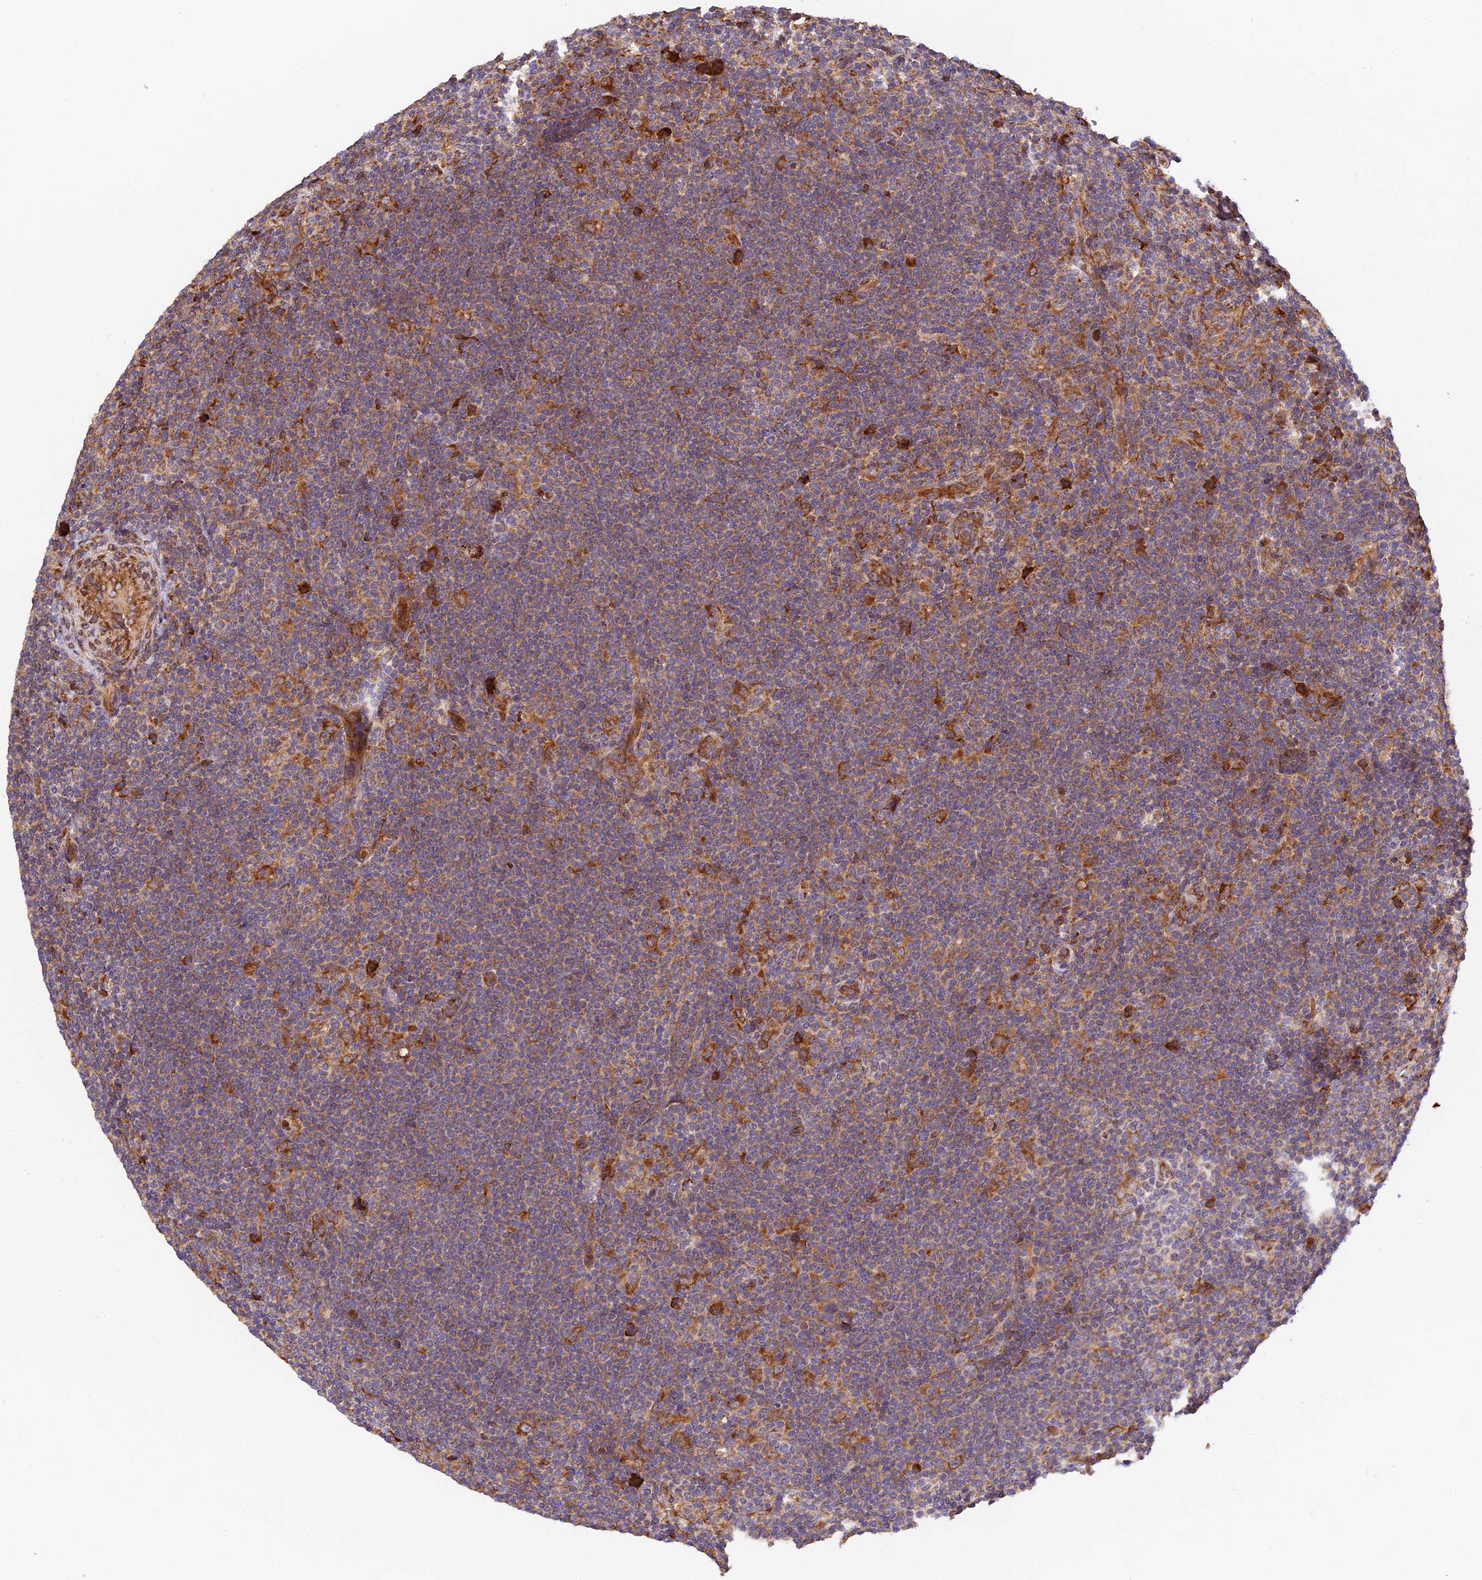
{"staining": {"intensity": "moderate", "quantity": ">75%", "location": "cytoplasmic/membranous"}, "tissue": "lymphoma", "cell_type": "Tumor cells", "image_type": "cancer", "snomed": [{"axis": "morphology", "description": "Hodgkin's disease, NOS"}, {"axis": "topography", "description": "Lymph node"}], "caption": "Protein positivity by IHC exhibits moderate cytoplasmic/membranous expression in approximately >75% of tumor cells in lymphoma. The staining is performed using DAB brown chromogen to label protein expression. The nuclei are counter-stained blue using hematoxylin.", "gene": "RPL5", "patient": {"sex": "female", "age": 57}}